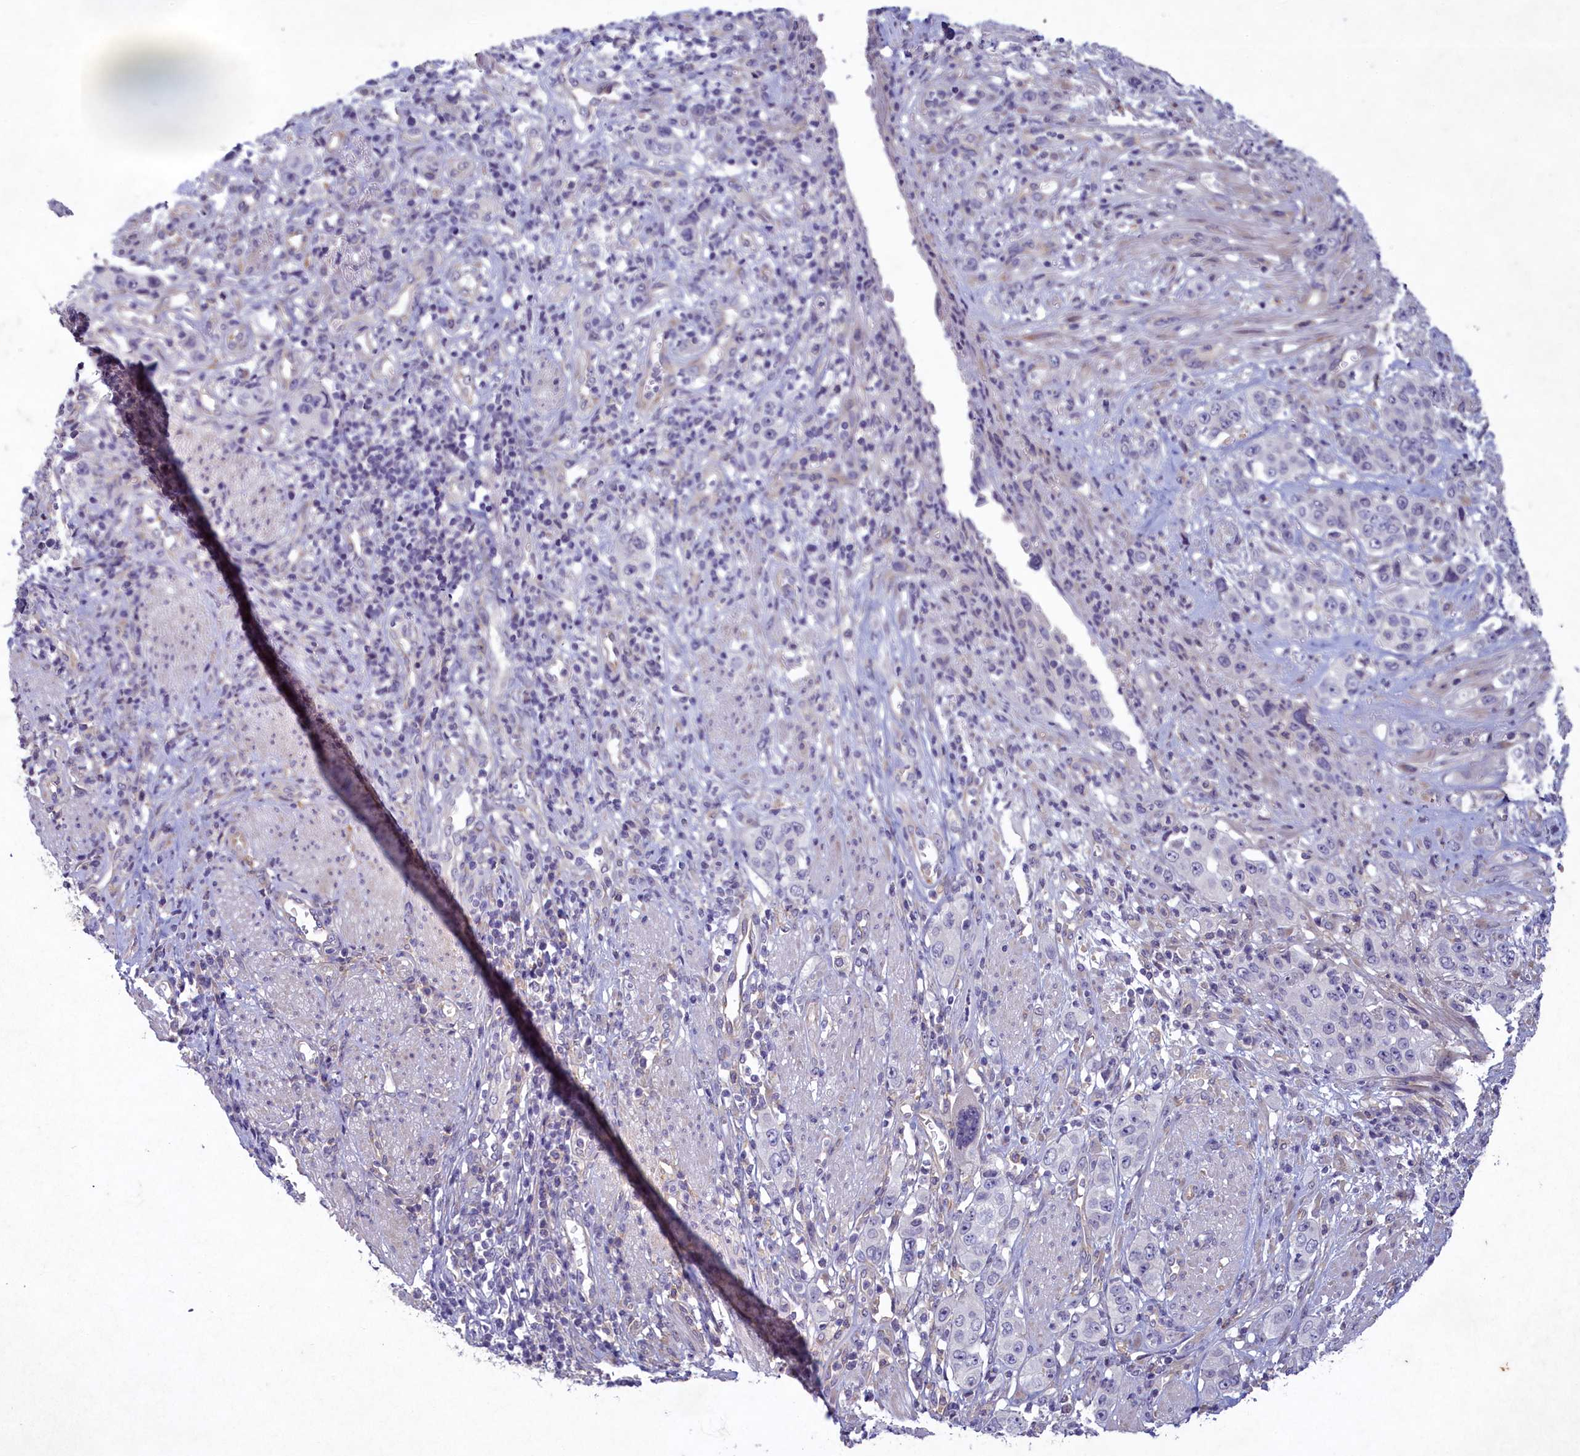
{"staining": {"intensity": "negative", "quantity": "none", "location": "none"}, "tissue": "stomach cancer", "cell_type": "Tumor cells", "image_type": "cancer", "snomed": [{"axis": "morphology", "description": "Adenocarcinoma, NOS"}, {"axis": "topography", "description": "Stomach, upper"}], "caption": "Micrograph shows no significant protein staining in tumor cells of stomach cancer. (DAB immunohistochemistry (IHC) visualized using brightfield microscopy, high magnification).", "gene": "PLEKHG6", "patient": {"sex": "male", "age": 62}}